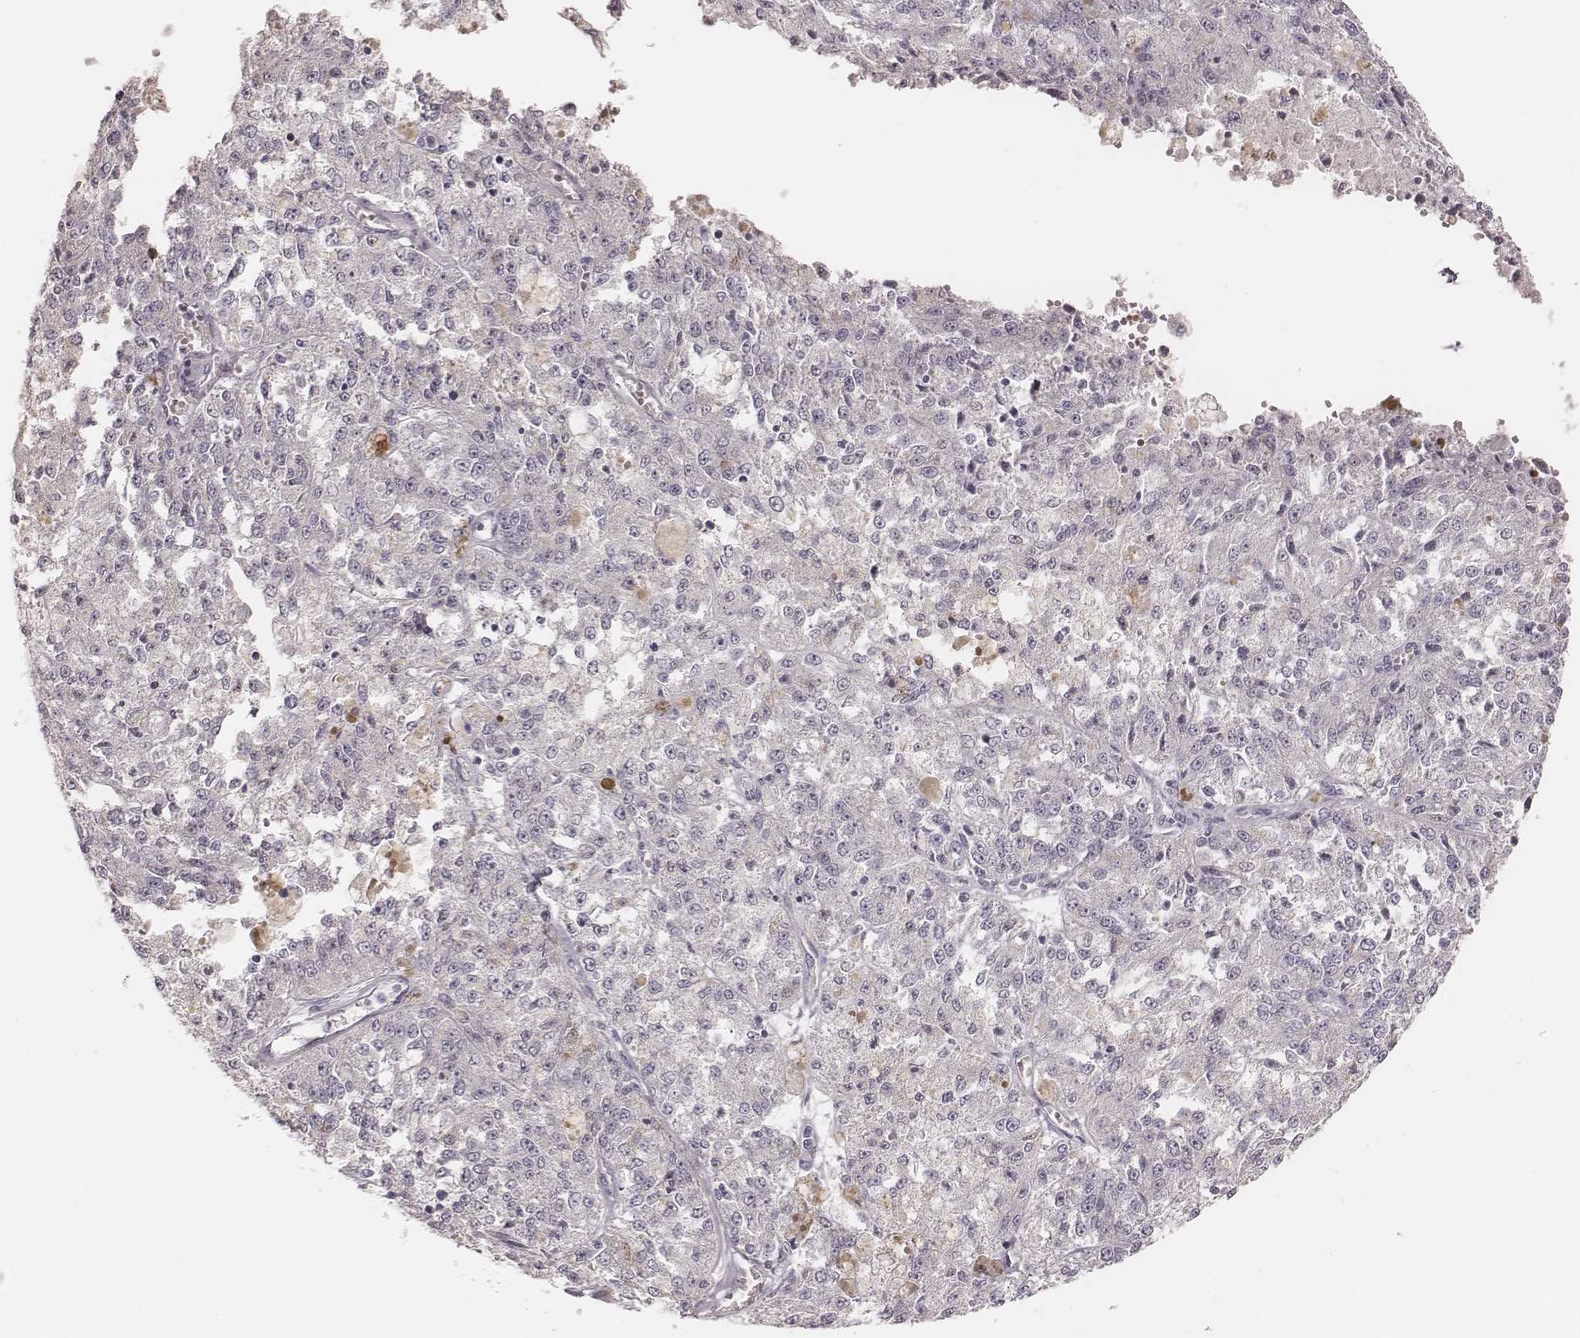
{"staining": {"intensity": "negative", "quantity": "none", "location": "none"}, "tissue": "melanoma", "cell_type": "Tumor cells", "image_type": "cancer", "snomed": [{"axis": "morphology", "description": "Malignant melanoma, Metastatic site"}, {"axis": "topography", "description": "Lymph node"}], "caption": "Tumor cells show no significant expression in malignant melanoma (metastatic site).", "gene": "KIF5C", "patient": {"sex": "female", "age": 64}}